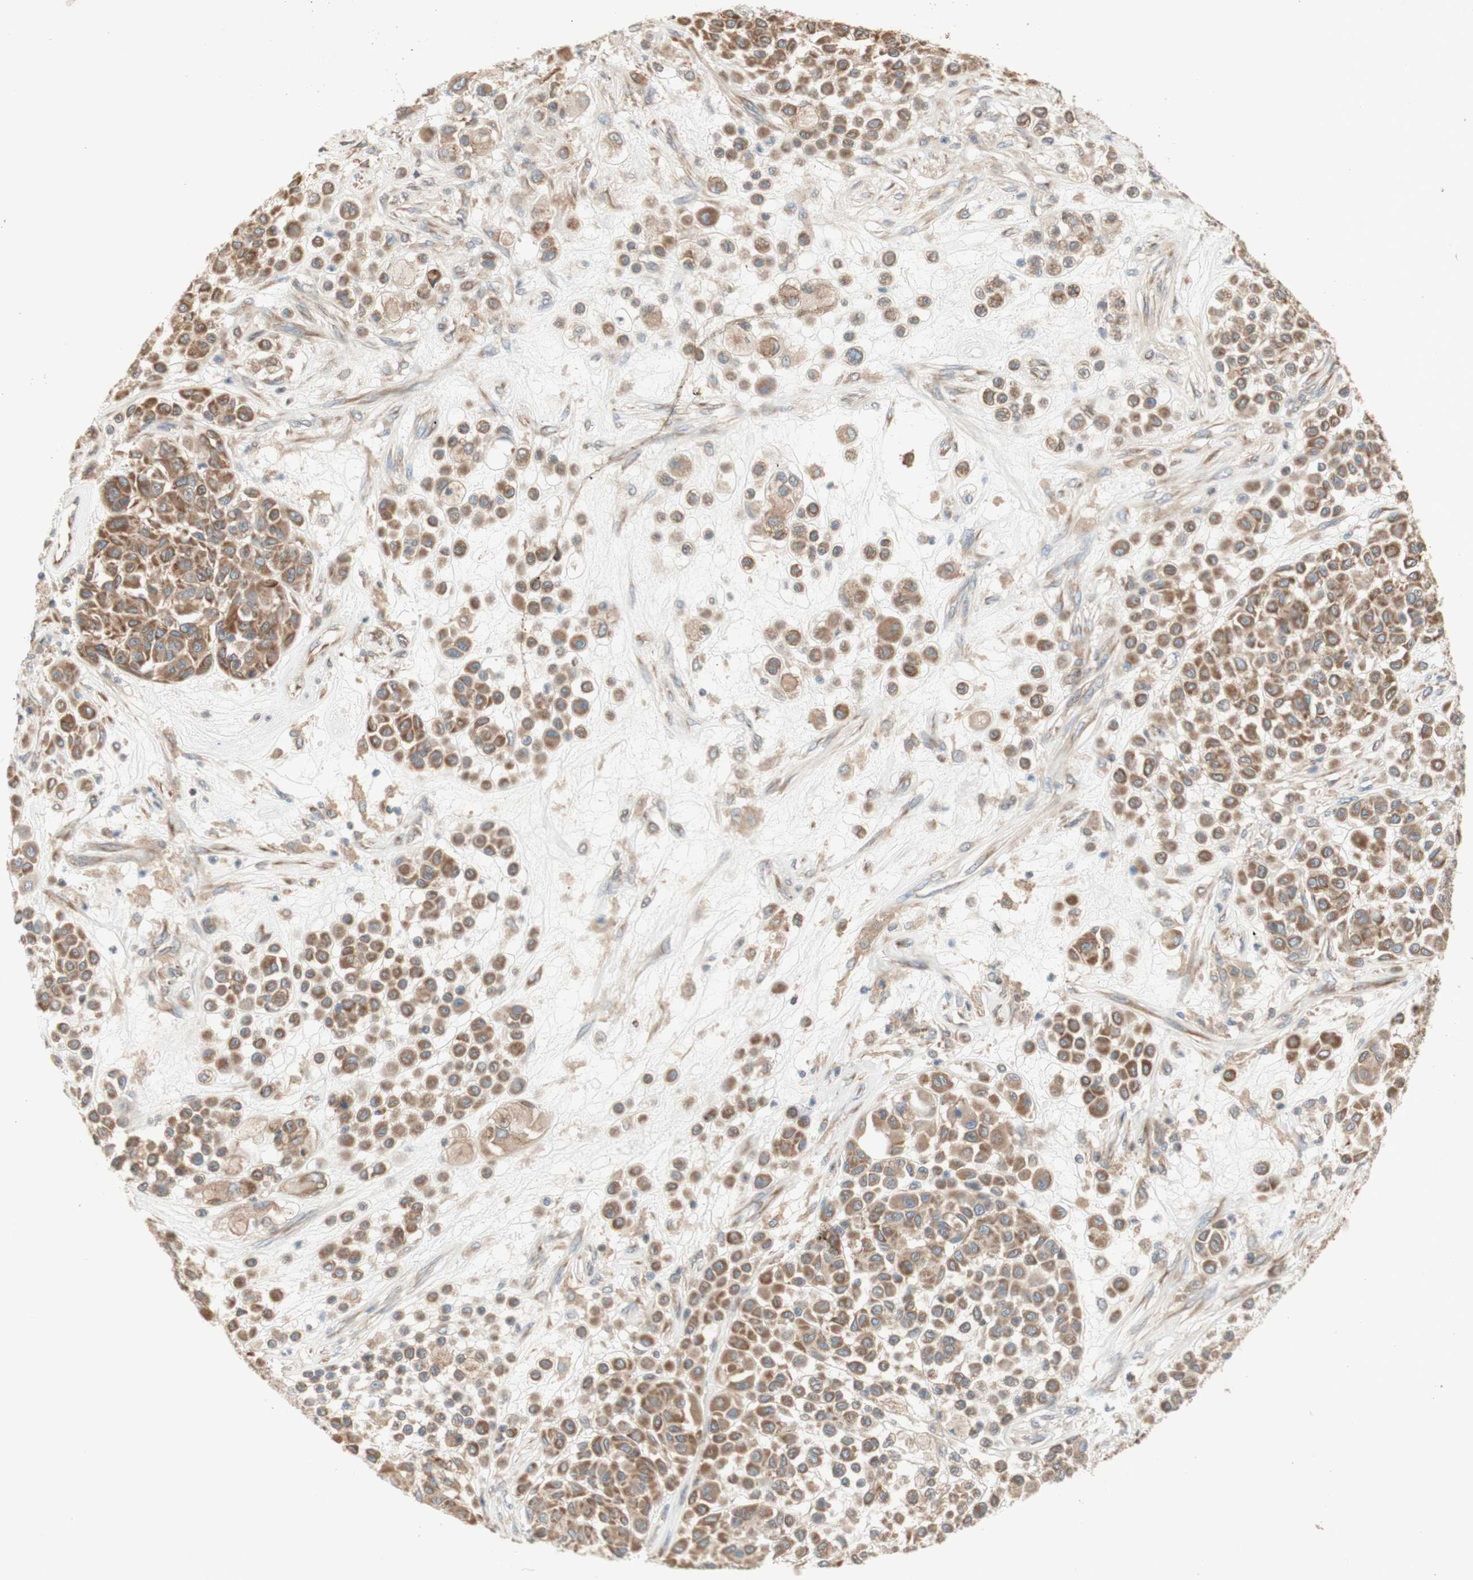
{"staining": {"intensity": "moderate", "quantity": ">75%", "location": "cytoplasmic/membranous"}, "tissue": "melanoma", "cell_type": "Tumor cells", "image_type": "cancer", "snomed": [{"axis": "morphology", "description": "Malignant melanoma, Metastatic site"}, {"axis": "topography", "description": "Soft tissue"}], "caption": "Immunohistochemical staining of human melanoma displays medium levels of moderate cytoplasmic/membranous protein expression in approximately >75% of tumor cells.", "gene": "SOCS2", "patient": {"sex": "male", "age": 41}}